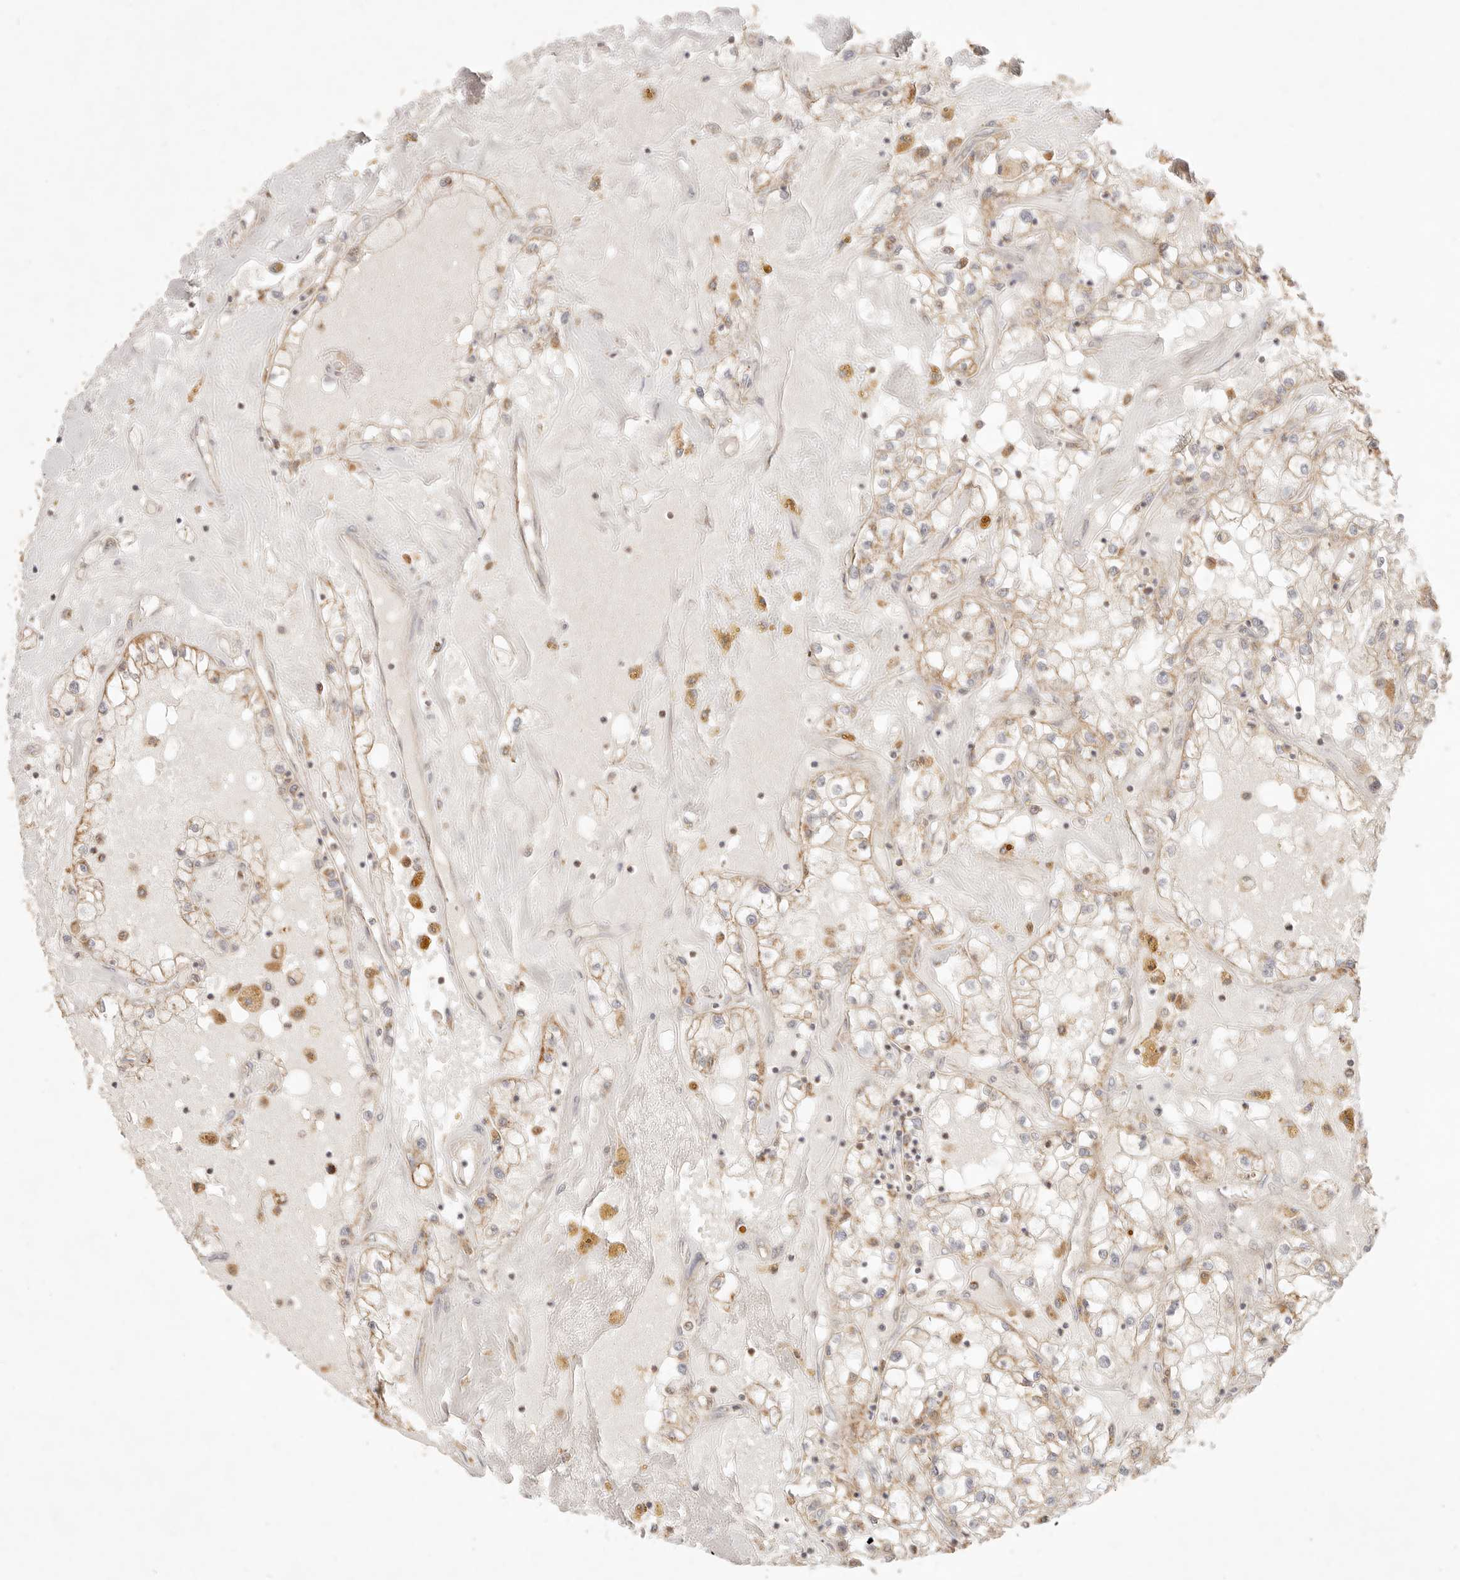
{"staining": {"intensity": "moderate", "quantity": ">75%", "location": "cytoplasmic/membranous"}, "tissue": "renal cancer", "cell_type": "Tumor cells", "image_type": "cancer", "snomed": [{"axis": "morphology", "description": "Adenocarcinoma, NOS"}, {"axis": "topography", "description": "Kidney"}], "caption": "Renal adenocarcinoma stained for a protein (brown) shows moderate cytoplasmic/membranous positive positivity in about >75% of tumor cells.", "gene": "CPLANE2", "patient": {"sex": "male", "age": 56}}